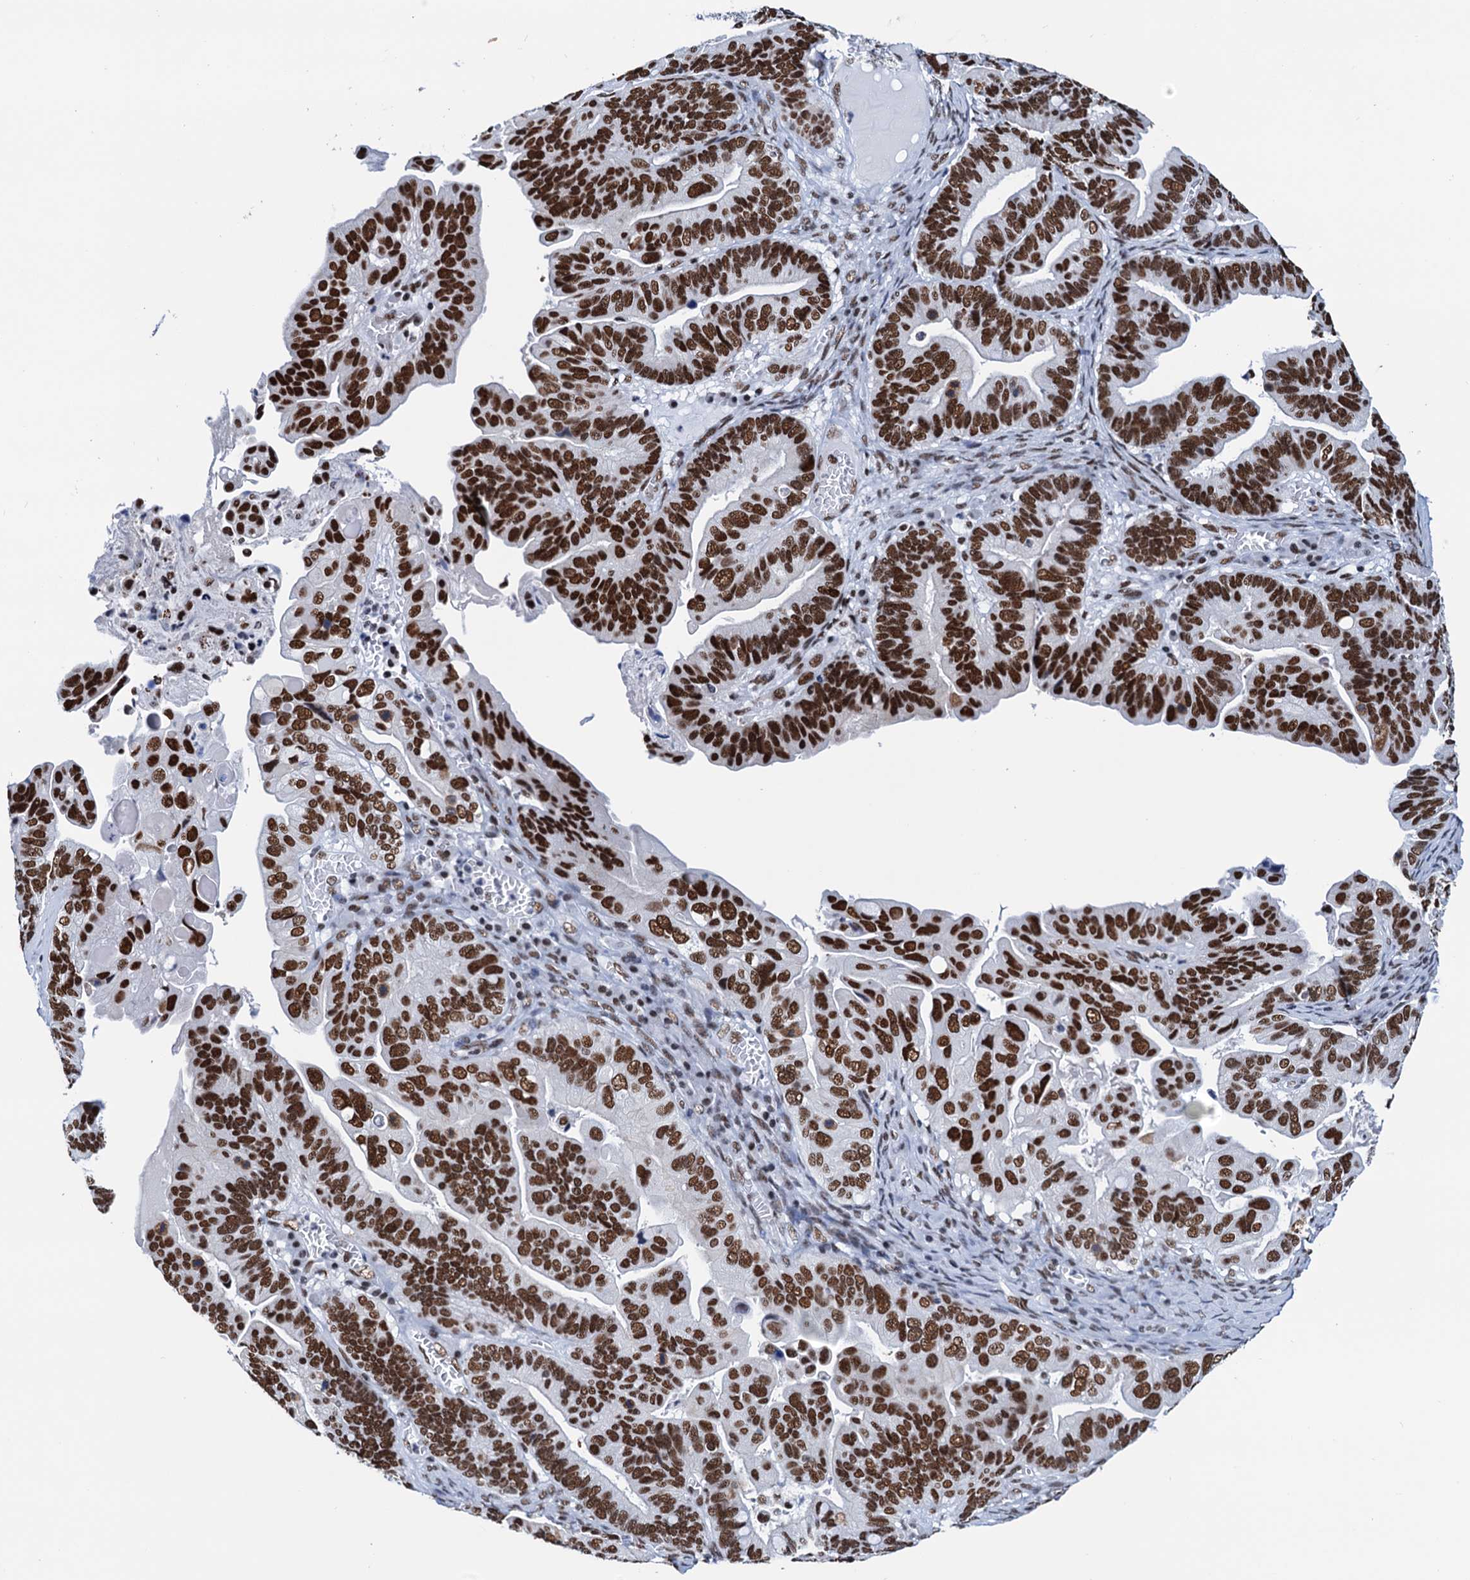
{"staining": {"intensity": "strong", "quantity": ">75%", "location": "nuclear"}, "tissue": "ovarian cancer", "cell_type": "Tumor cells", "image_type": "cancer", "snomed": [{"axis": "morphology", "description": "Cystadenocarcinoma, serous, NOS"}, {"axis": "topography", "description": "Ovary"}], "caption": "IHC (DAB) staining of ovarian cancer (serous cystadenocarcinoma) shows strong nuclear protein staining in approximately >75% of tumor cells.", "gene": "SLTM", "patient": {"sex": "female", "age": 56}}